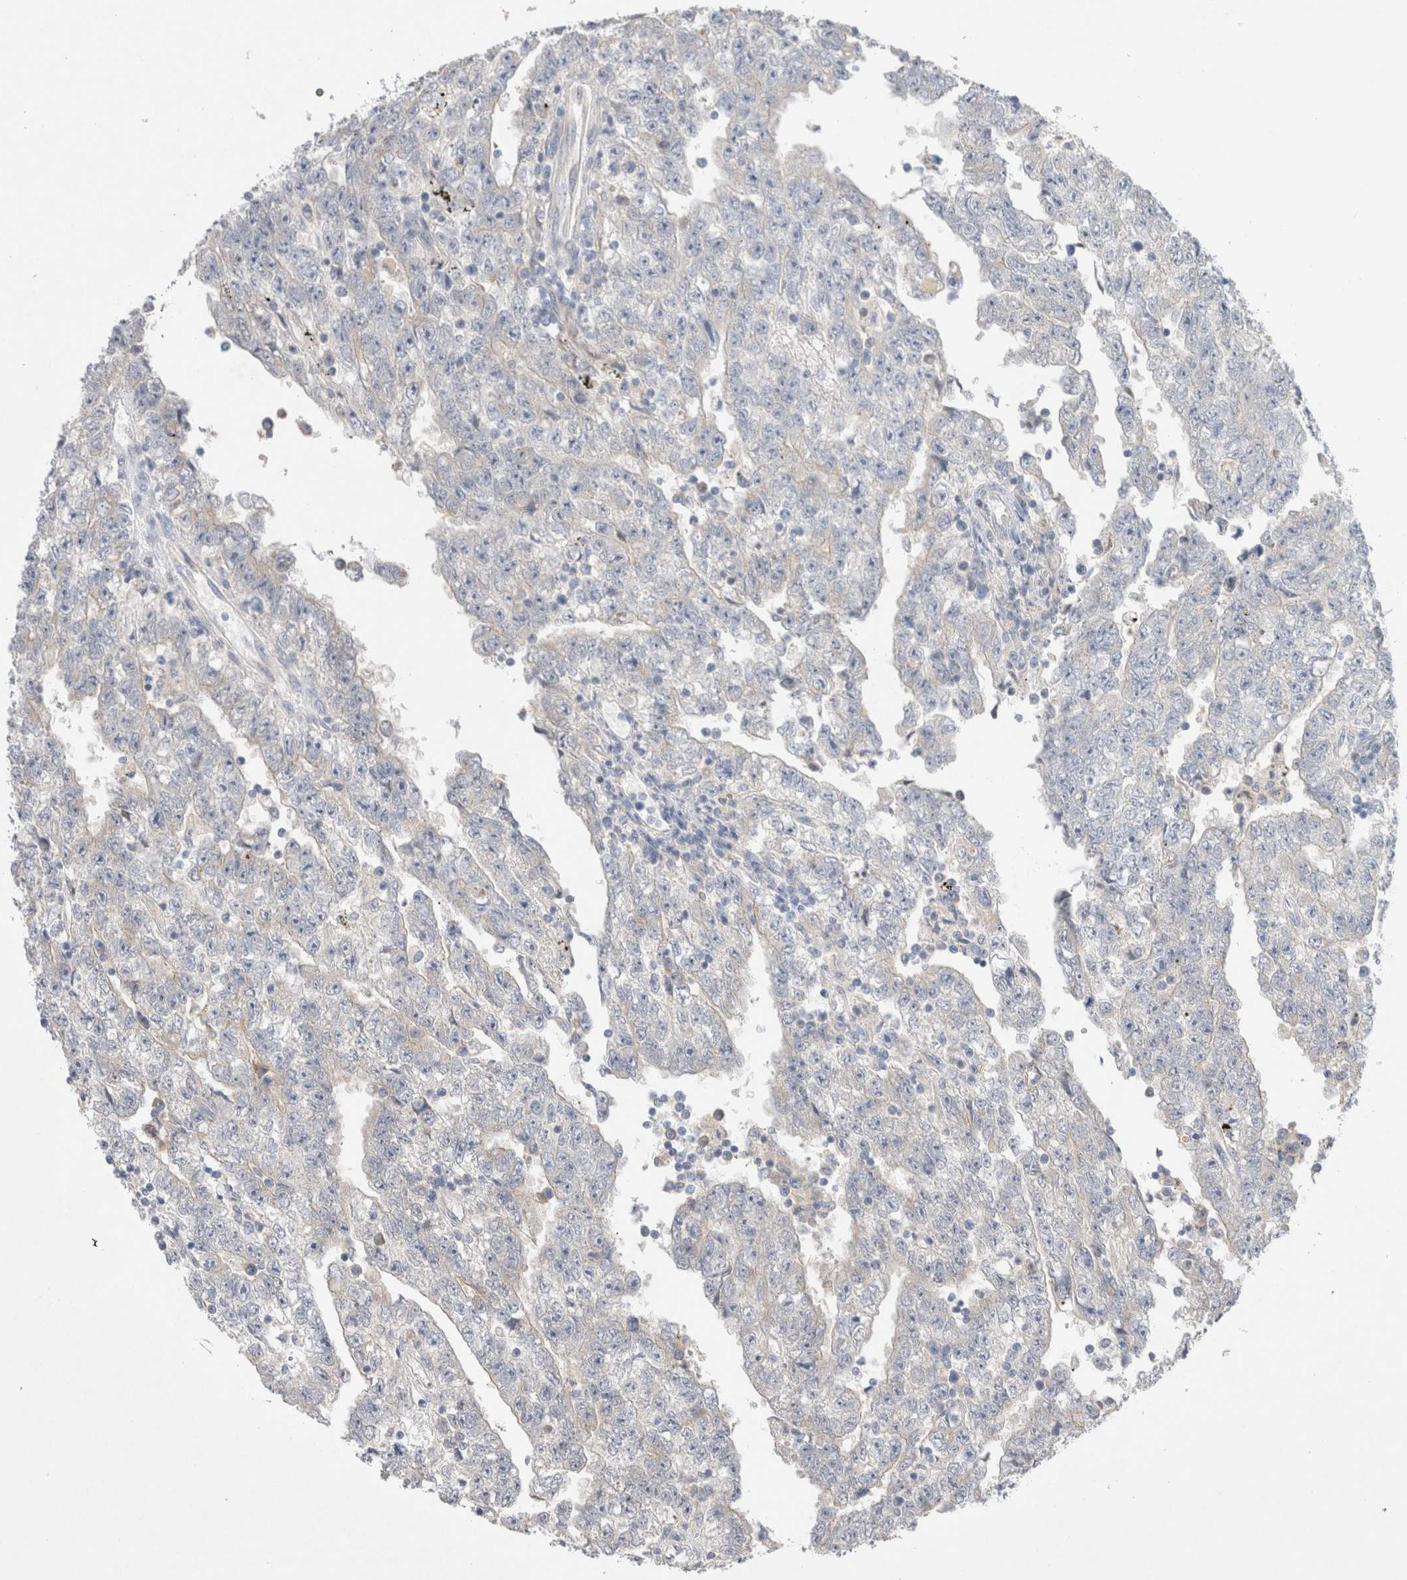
{"staining": {"intensity": "negative", "quantity": "none", "location": "none"}, "tissue": "testis cancer", "cell_type": "Tumor cells", "image_type": "cancer", "snomed": [{"axis": "morphology", "description": "Carcinoma, Embryonal, NOS"}, {"axis": "topography", "description": "Testis"}], "caption": "This histopathology image is of embryonal carcinoma (testis) stained with IHC to label a protein in brown with the nuclei are counter-stained blue. There is no expression in tumor cells.", "gene": "GAS1", "patient": {"sex": "male", "age": 25}}